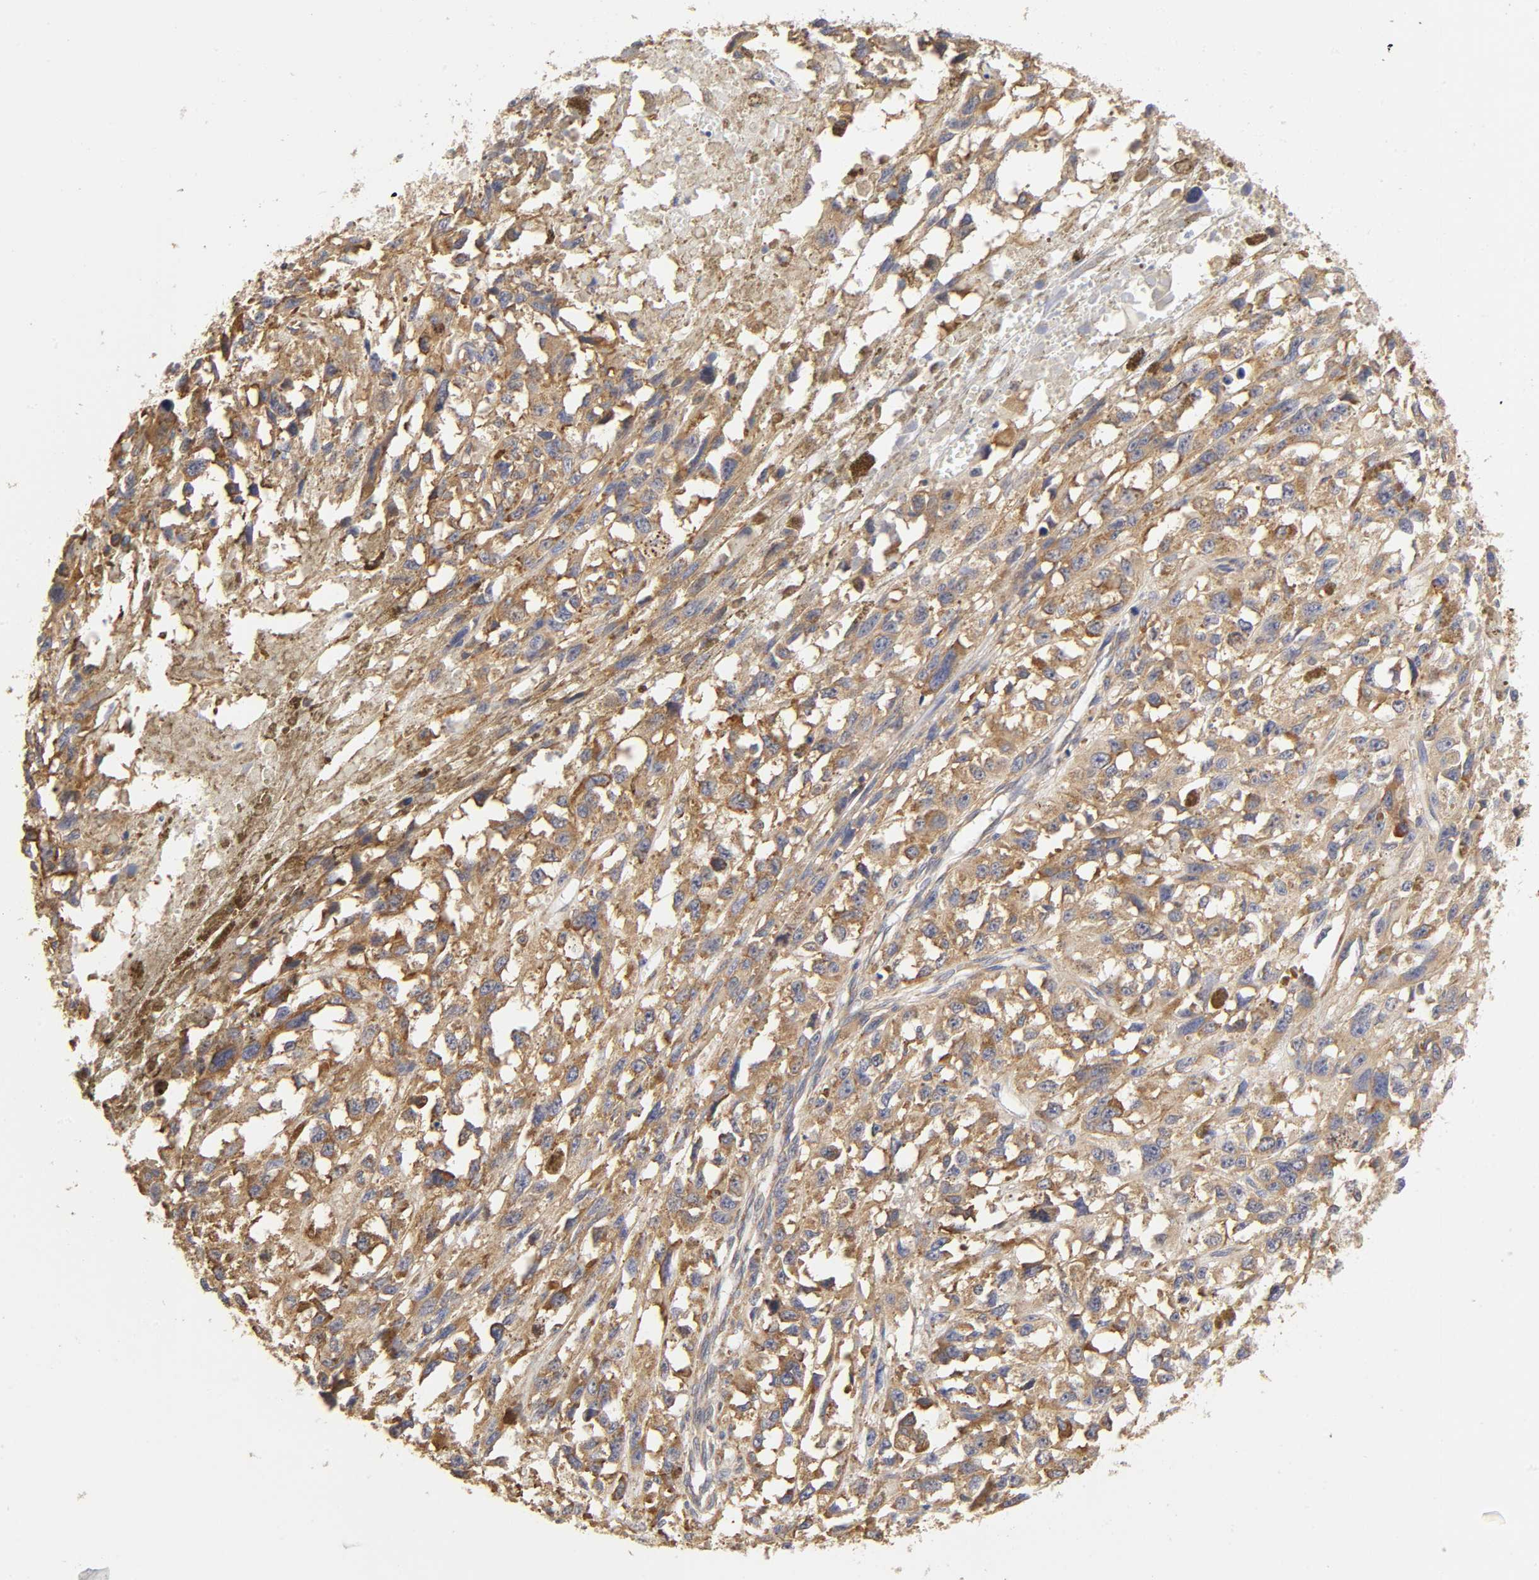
{"staining": {"intensity": "strong", "quantity": ">75%", "location": "cytoplasmic/membranous"}, "tissue": "melanoma", "cell_type": "Tumor cells", "image_type": "cancer", "snomed": [{"axis": "morphology", "description": "Malignant melanoma, Metastatic site"}, {"axis": "topography", "description": "Lymph node"}], "caption": "The histopathology image displays staining of melanoma, revealing strong cytoplasmic/membranous protein expression (brown color) within tumor cells. Using DAB (brown) and hematoxylin (blue) stains, captured at high magnification using brightfield microscopy.", "gene": "RPL14", "patient": {"sex": "male", "age": 59}}